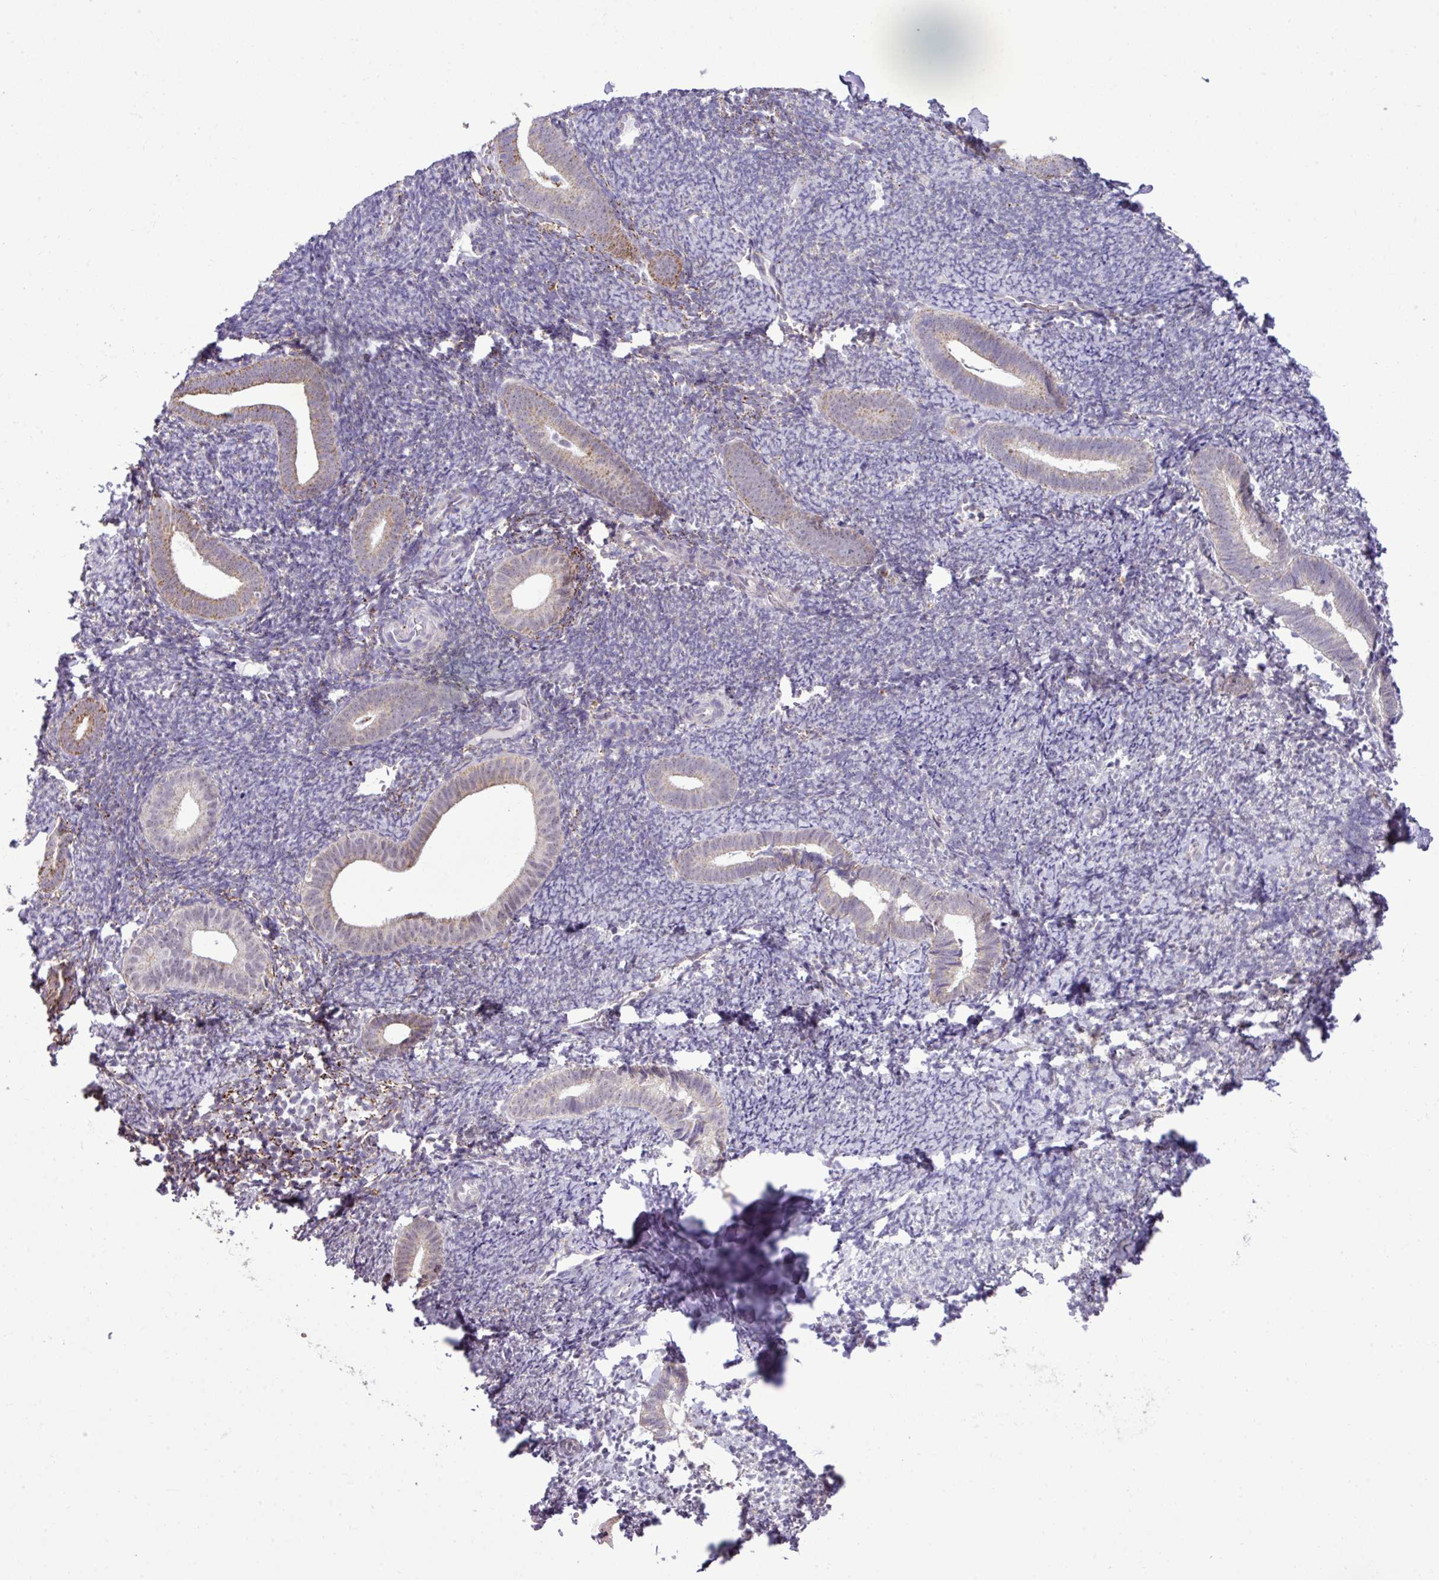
{"staining": {"intensity": "weak", "quantity": "<25%", "location": "cytoplasmic/membranous"}, "tissue": "endometrium", "cell_type": "Cells in endometrial stroma", "image_type": "normal", "snomed": [{"axis": "morphology", "description": "Normal tissue, NOS"}, {"axis": "topography", "description": "Endometrium"}], "caption": "IHC of unremarkable human endometrium exhibits no positivity in cells in endometrial stroma.", "gene": "SGPP1", "patient": {"sex": "female", "age": 39}}